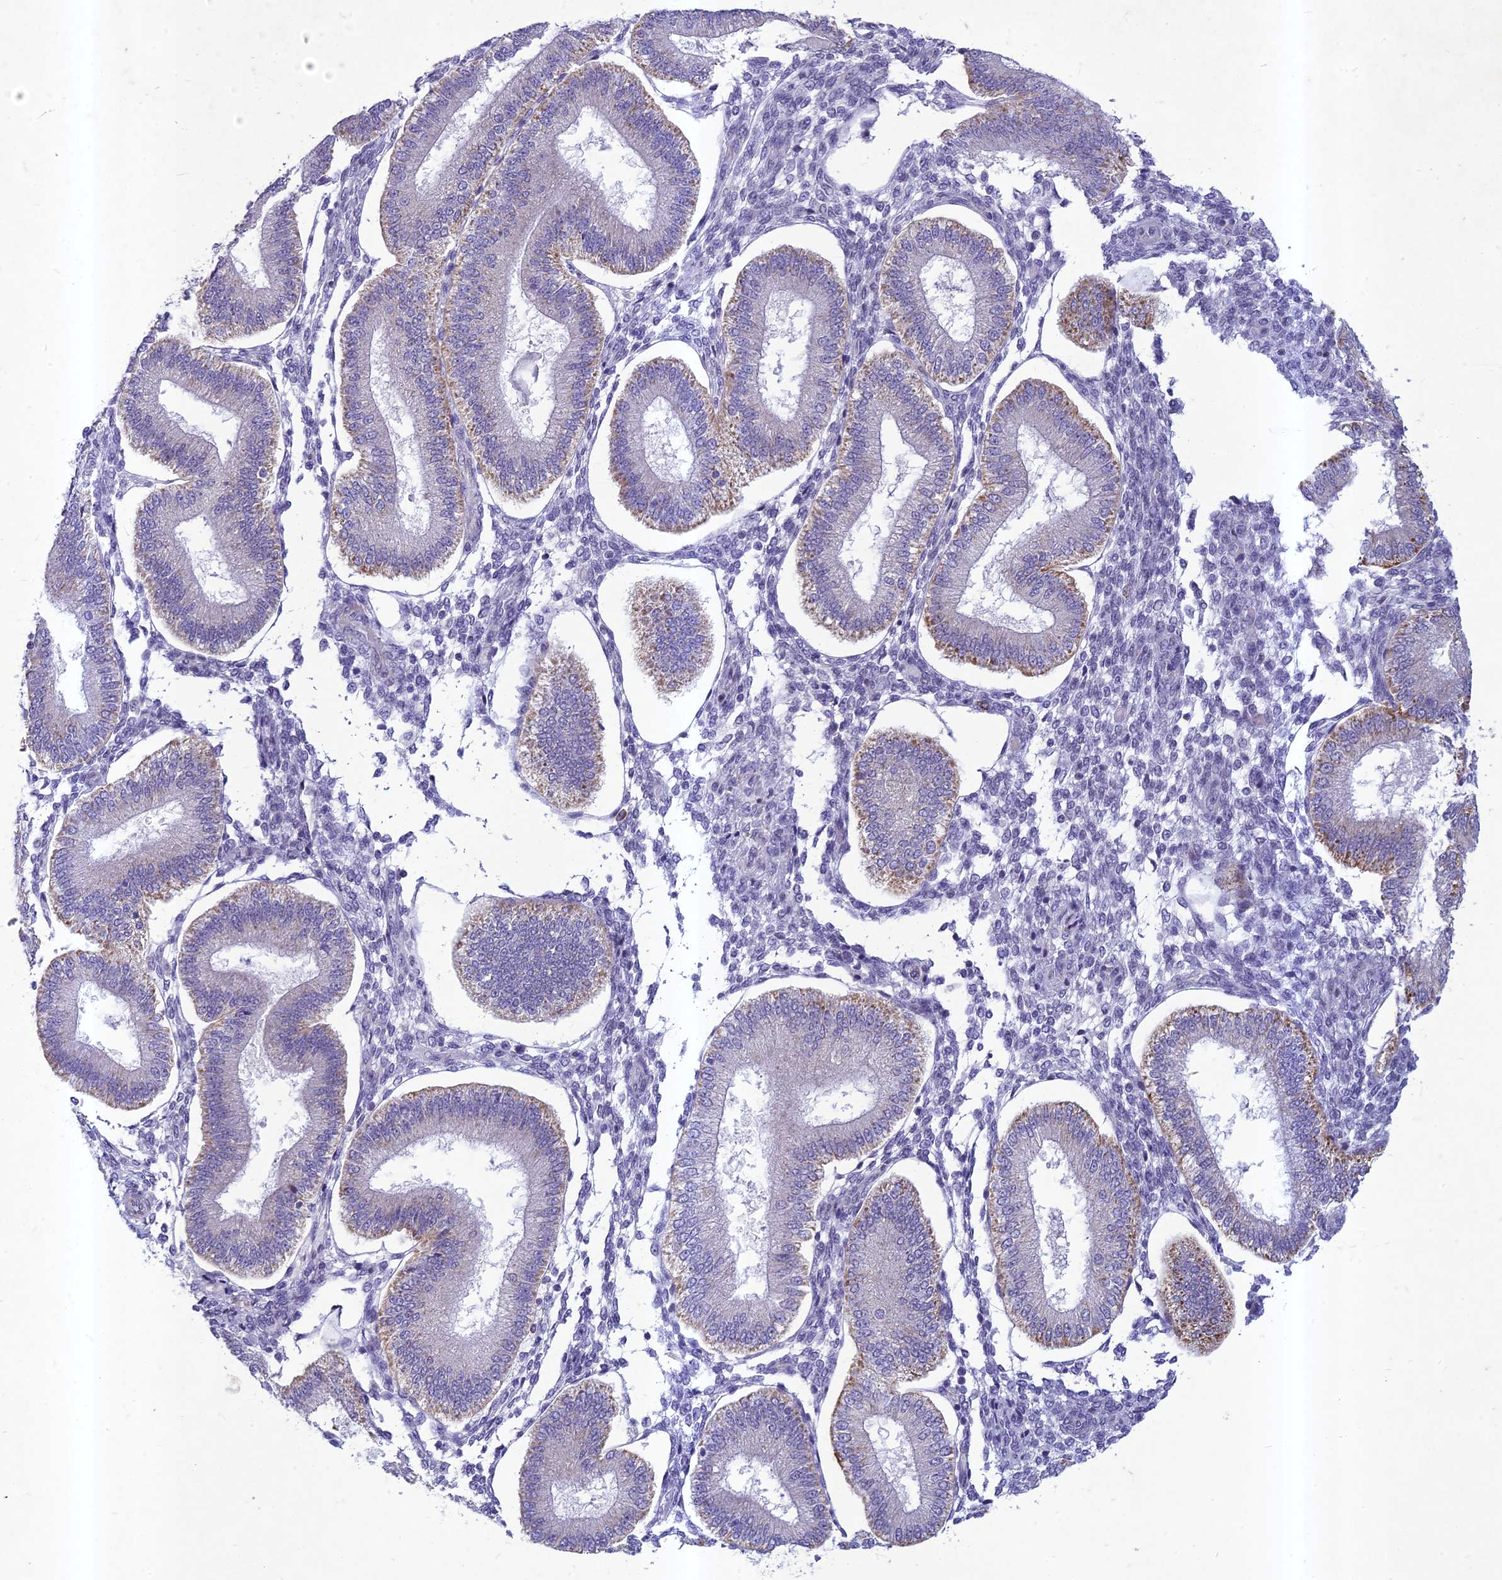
{"staining": {"intensity": "negative", "quantity": "none", "location": "none"}, "tissue": "endometrium", "cell_type": "Cells in endometrial stroma", "image_type": "normal", "snomed": [{"axis": "morphology", "description": "Normal tissue, NOS"}, {"axis": "topography", "description": "Endometrium"}], "caption": "This is an immunohistochemistry (IHC) histopathology image of unremarkable endometrium. There is no positivity in cells in endometrial stroma.", "gene": "HIGD1A", "patient": {"sex": "female", "age": 39}}